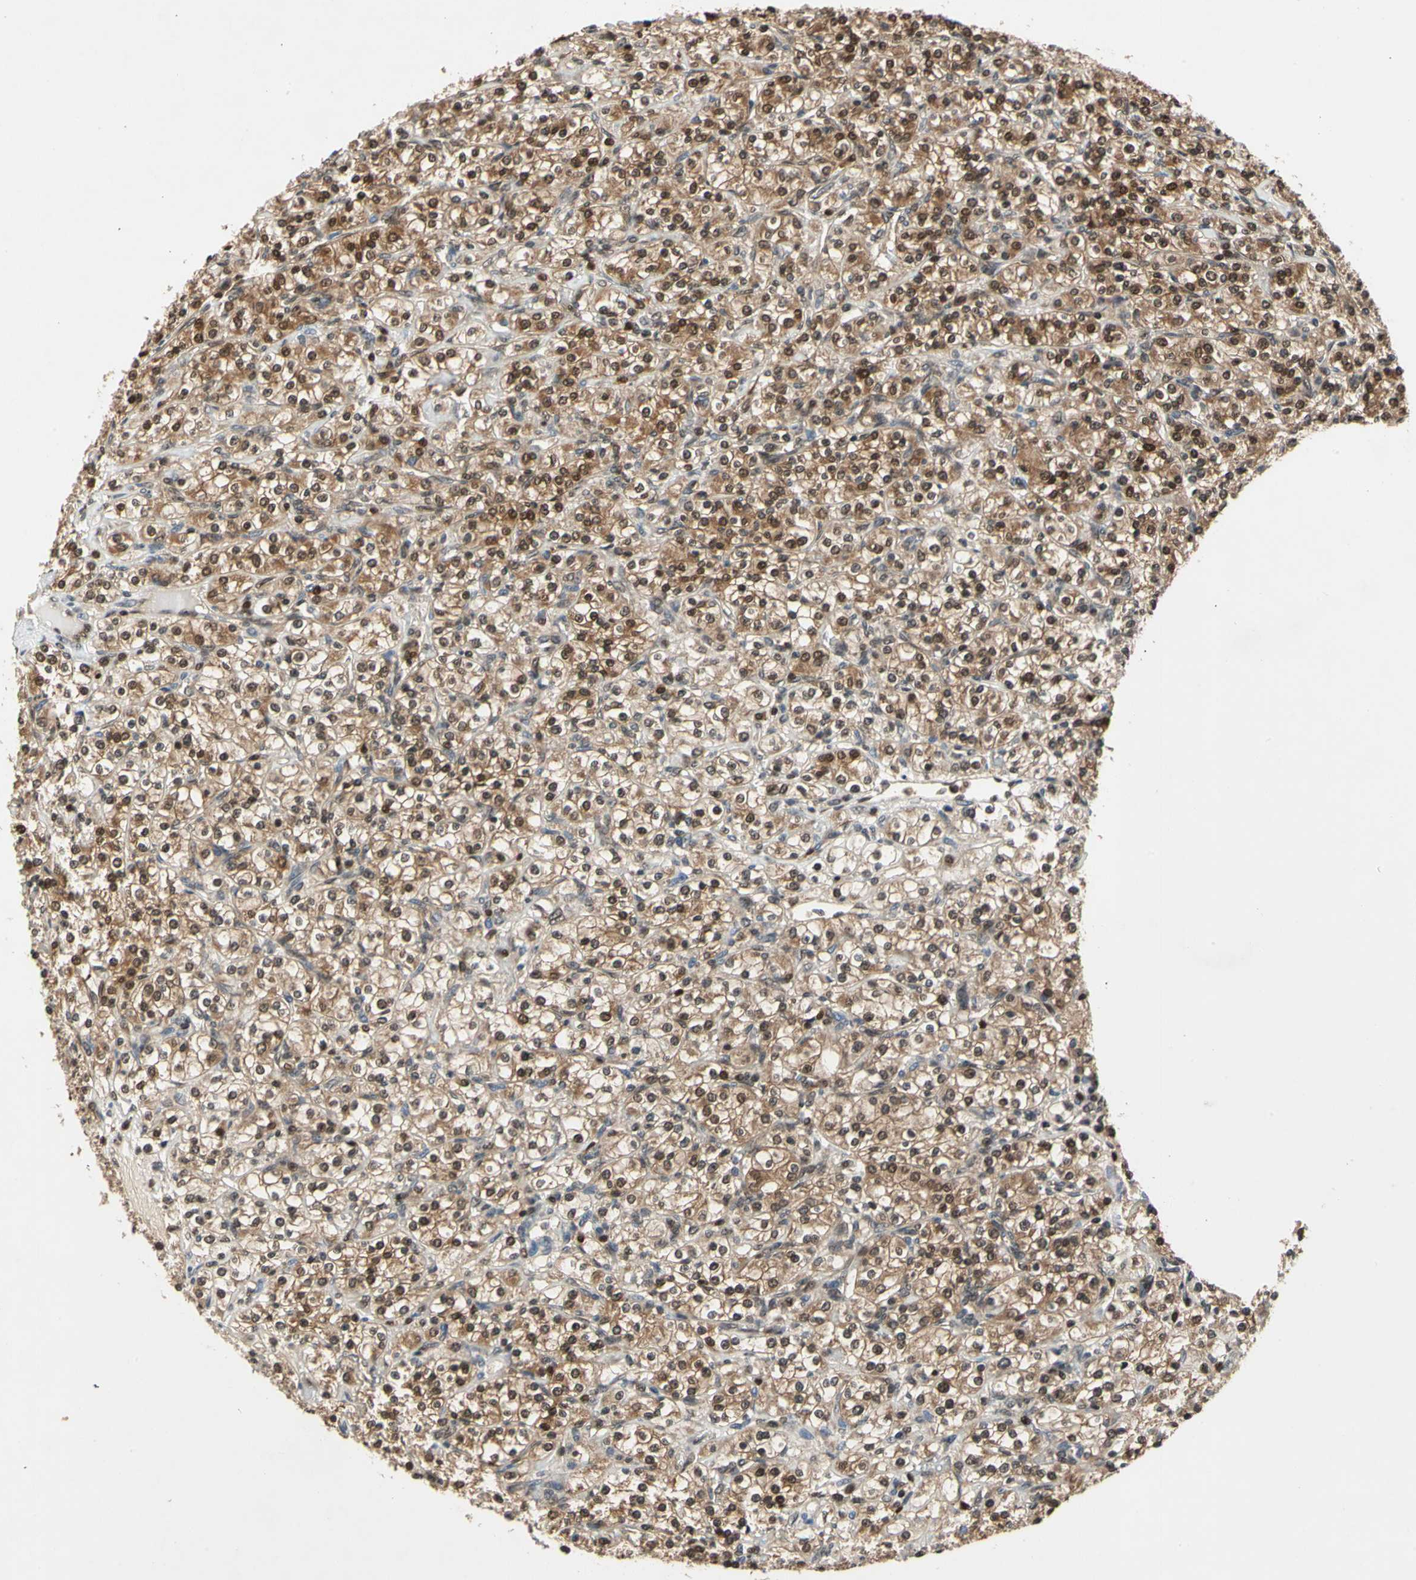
{"staining": {"intensity": "moderate", "quantity": ">75%", "location": "cytoplasmic/membranous,nuclear"}, "tissue": "renal cancer", "cell_type": "Tumor cells", "image_type": "cancer", "snomed": [{"axis": "morphology", "description": "Adenocarcinoma, NOS"}, {"axis": "topography", "description": "Kidney"}], "caption": "The photomicrograph exhibits staining of renal adenocarcinoma, revealing moderate cytoplasmic/membranous and nuclear protein positivity (brown color) within tumor cells.", "gene": "GSR", "patient": {"sex": "male", "age": 77}}